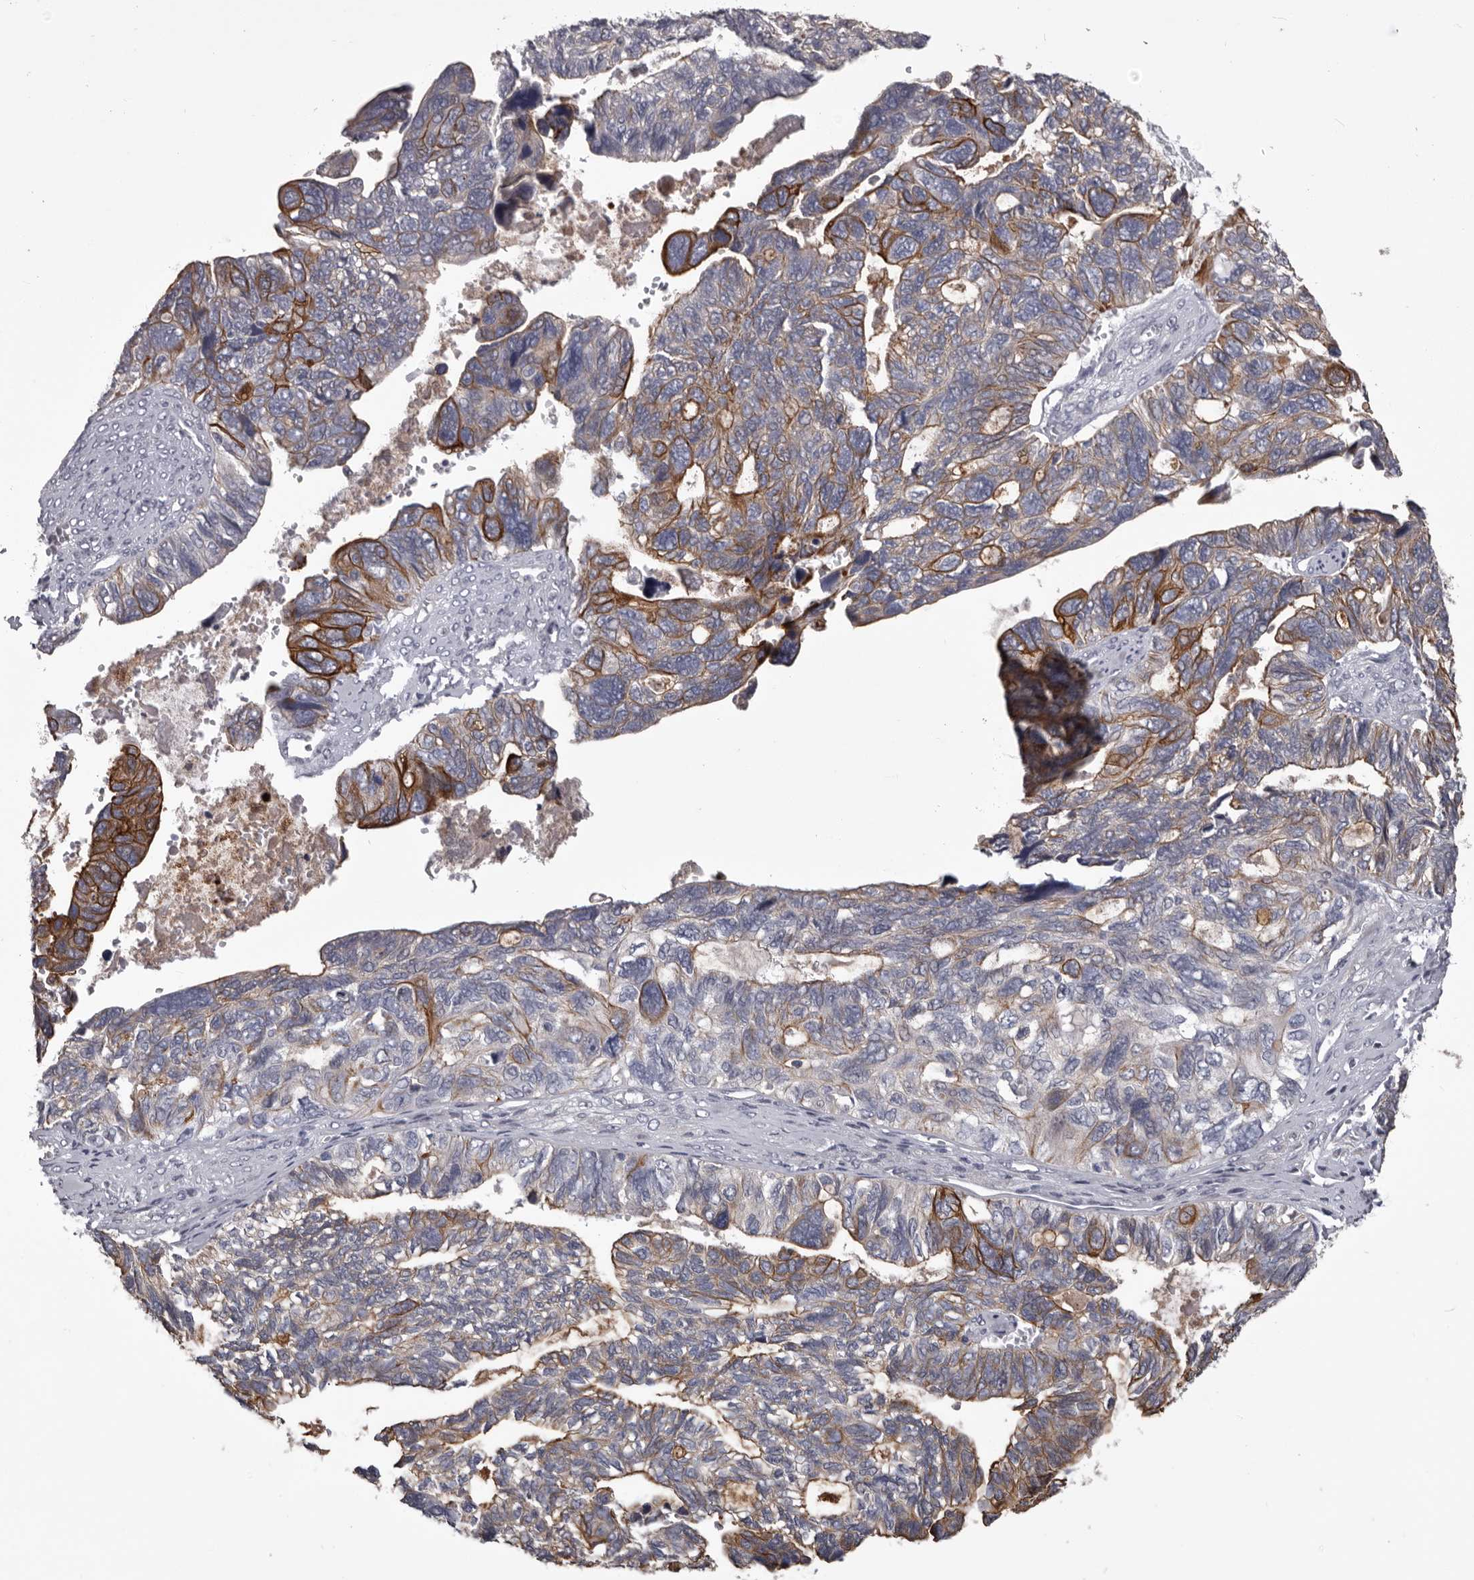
{"staining": {"intensity": "strong", "quantity": "25%-75%", "location": "cytoplasmic/membranous"}, "tissue": "ovarian cancer", "cell_type": "Tumor cells", "image_type": "cancer", "snomed": [{"axis": "morphology", "description": "Cystadenocarcinoma, serous, NOS"}, {"axis": "topography", "description": "Ovary"}], "caption": "The image displays staining of serous cystadenocarcinoma (ovarian), revealing strong cytoplasmic/membranous protein staining (brown color) within tumor cells.", "gene": "LPAR6", "patient": {"sex": "female", "age": 79}}